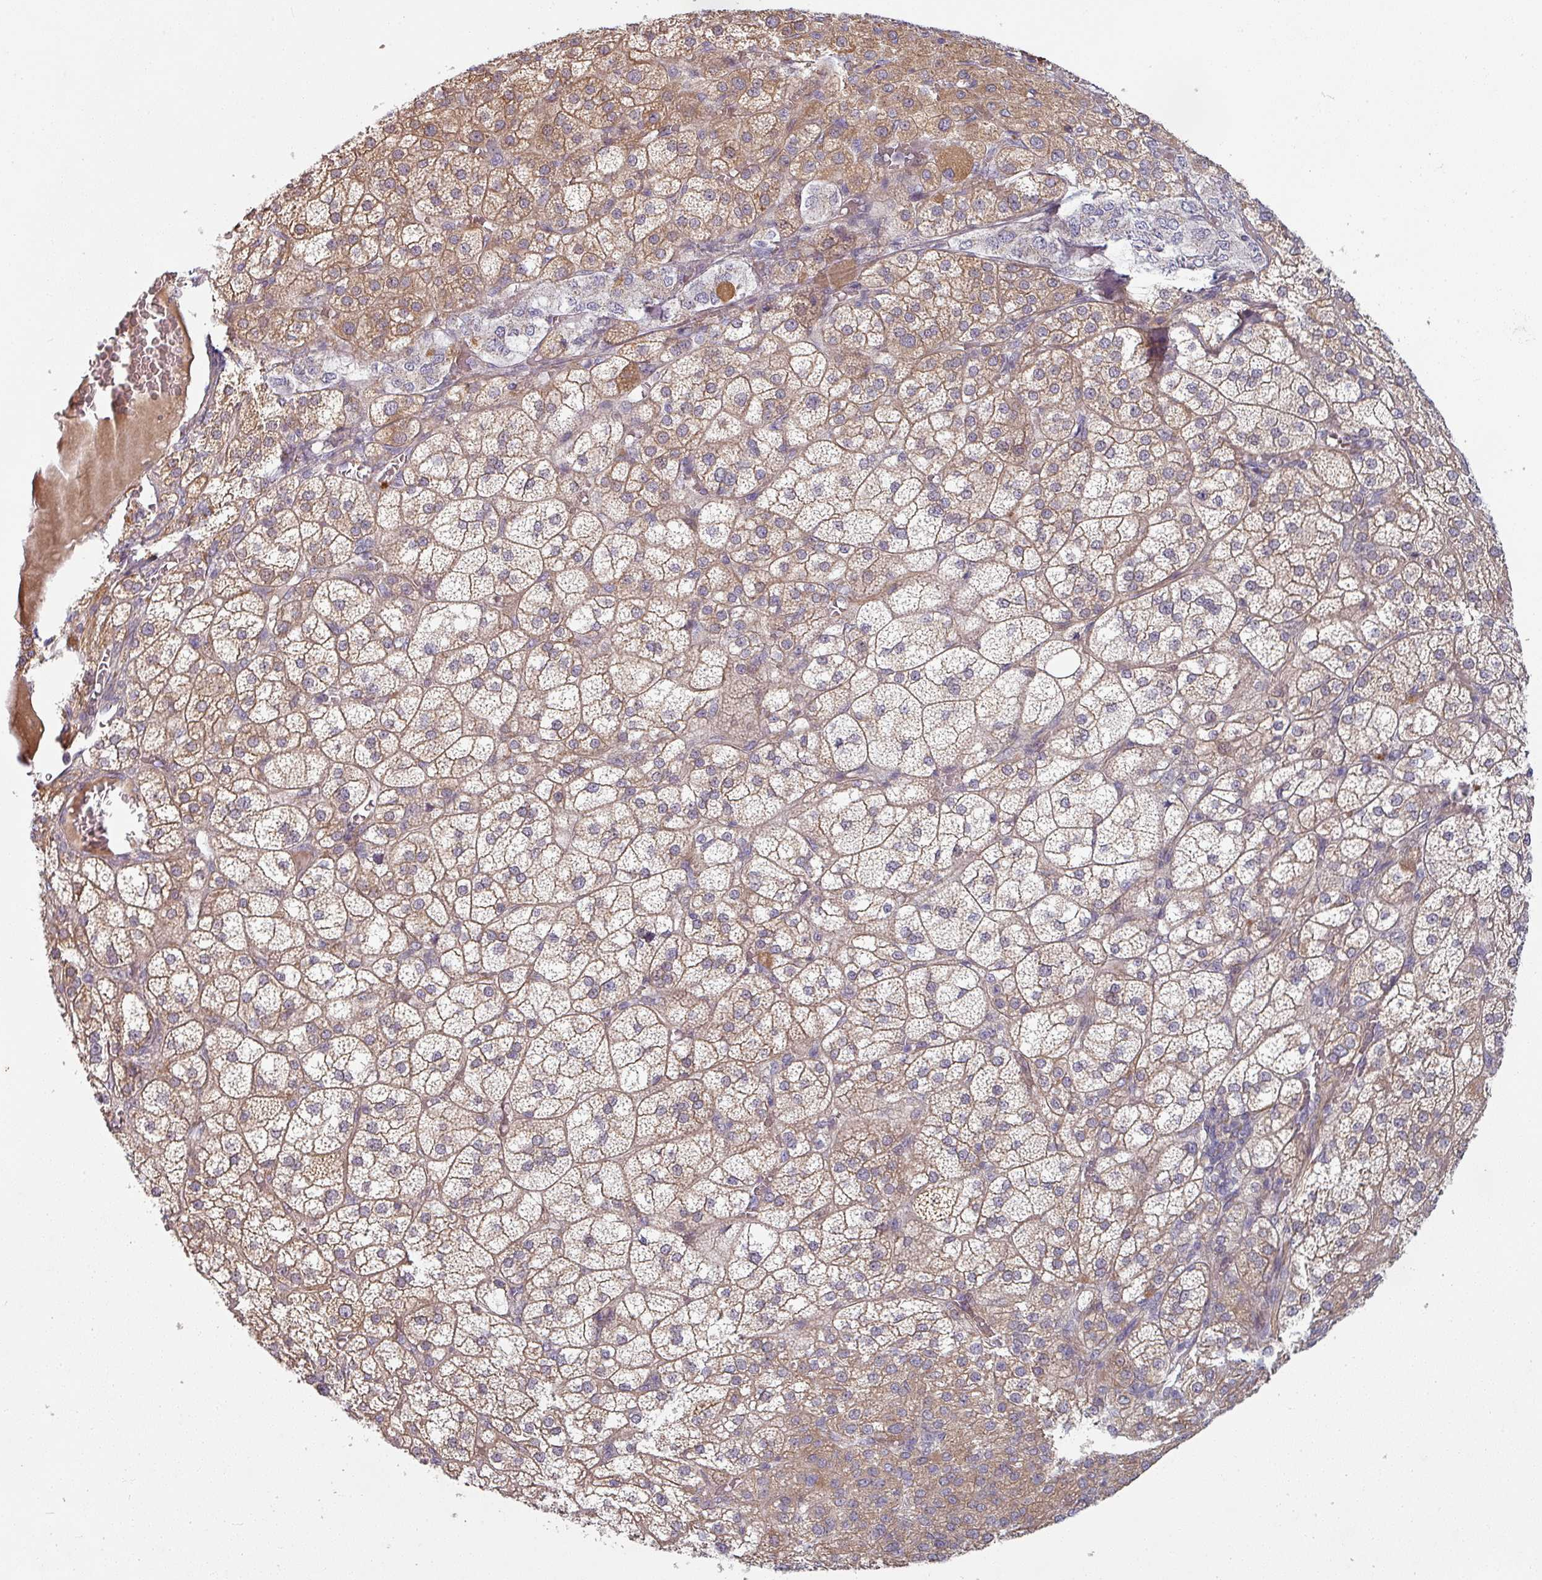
{"staining": {"intensity": "moderate", "quantity": ">75%", "location": "cytoplasmic/membranous"}, "tissue": "adrenal gland", "cell_type": "Glandular cells", "image_type": "normal", "snomed": [{"axis": "morphology", "description": "Normal tissue, NOS"}, {"axis": "topography", "description": "Adrenal gland"}], "caption": "Protein analysis of benign adrenal gland reveals moderate cytoplasmic/membranous expression in about >75% of glandular cells. (DAB (3,3'-diaminobenzidine) IHC with brightfield microscopy, high magnification).", "gene": "PLEKHJ1", "patient": {"sex": "female", "age": 60}}